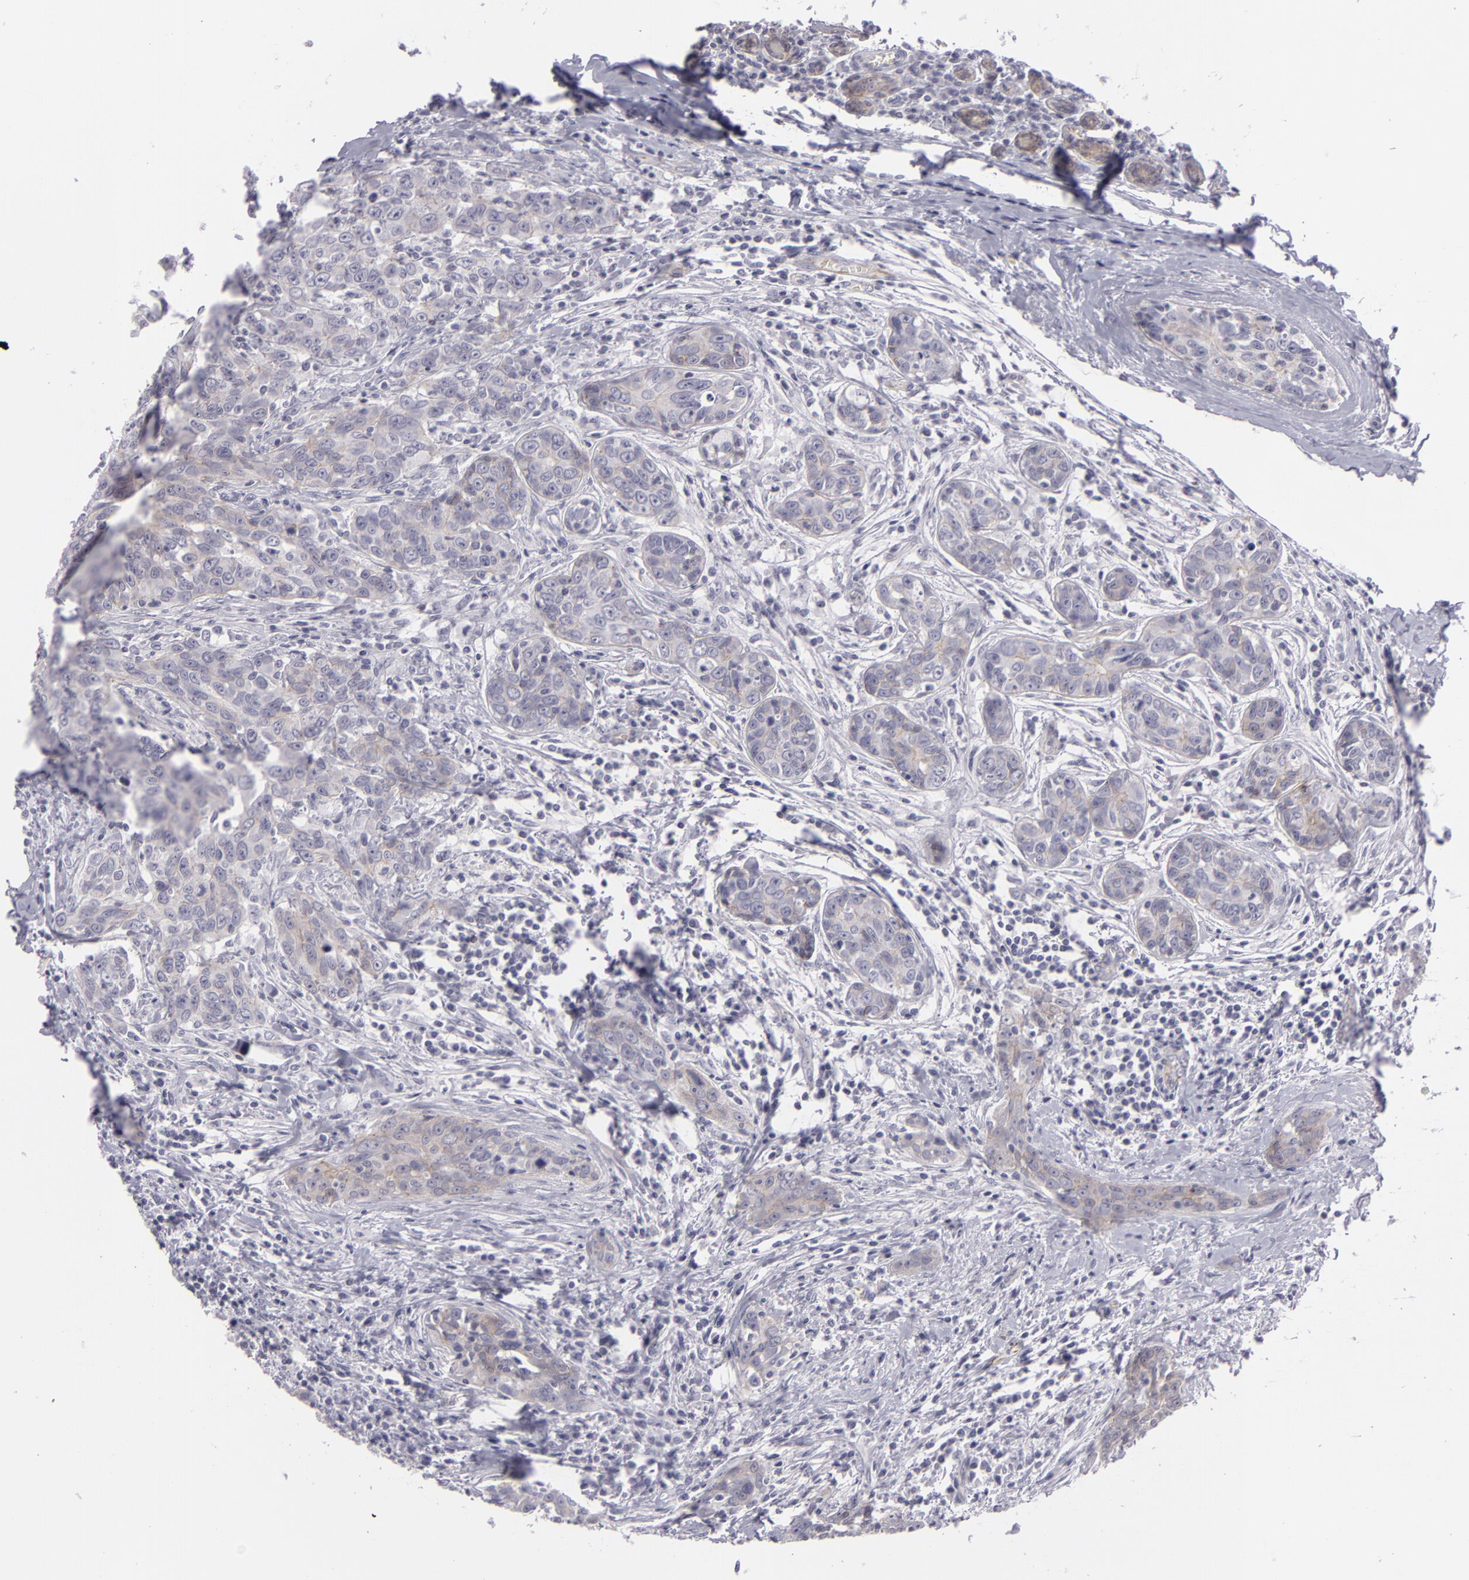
{"staining": {"intensity": "negative", "quantity": "none", "location": "none"}, "tissue": "breast cancer", "cell_type": "Tumor cells", "image_type": "cancer", "snomed": [{"axis": "morphology", "description": "Duct carcinoma"}, {"axis": "topography", "description": "Breast"}], "caption": "IHC of breast intraductal carcinoma shows no expression in tumor cells.", "gene": "CTNNB1", "patient": {"sex": "female", "age": 50}}